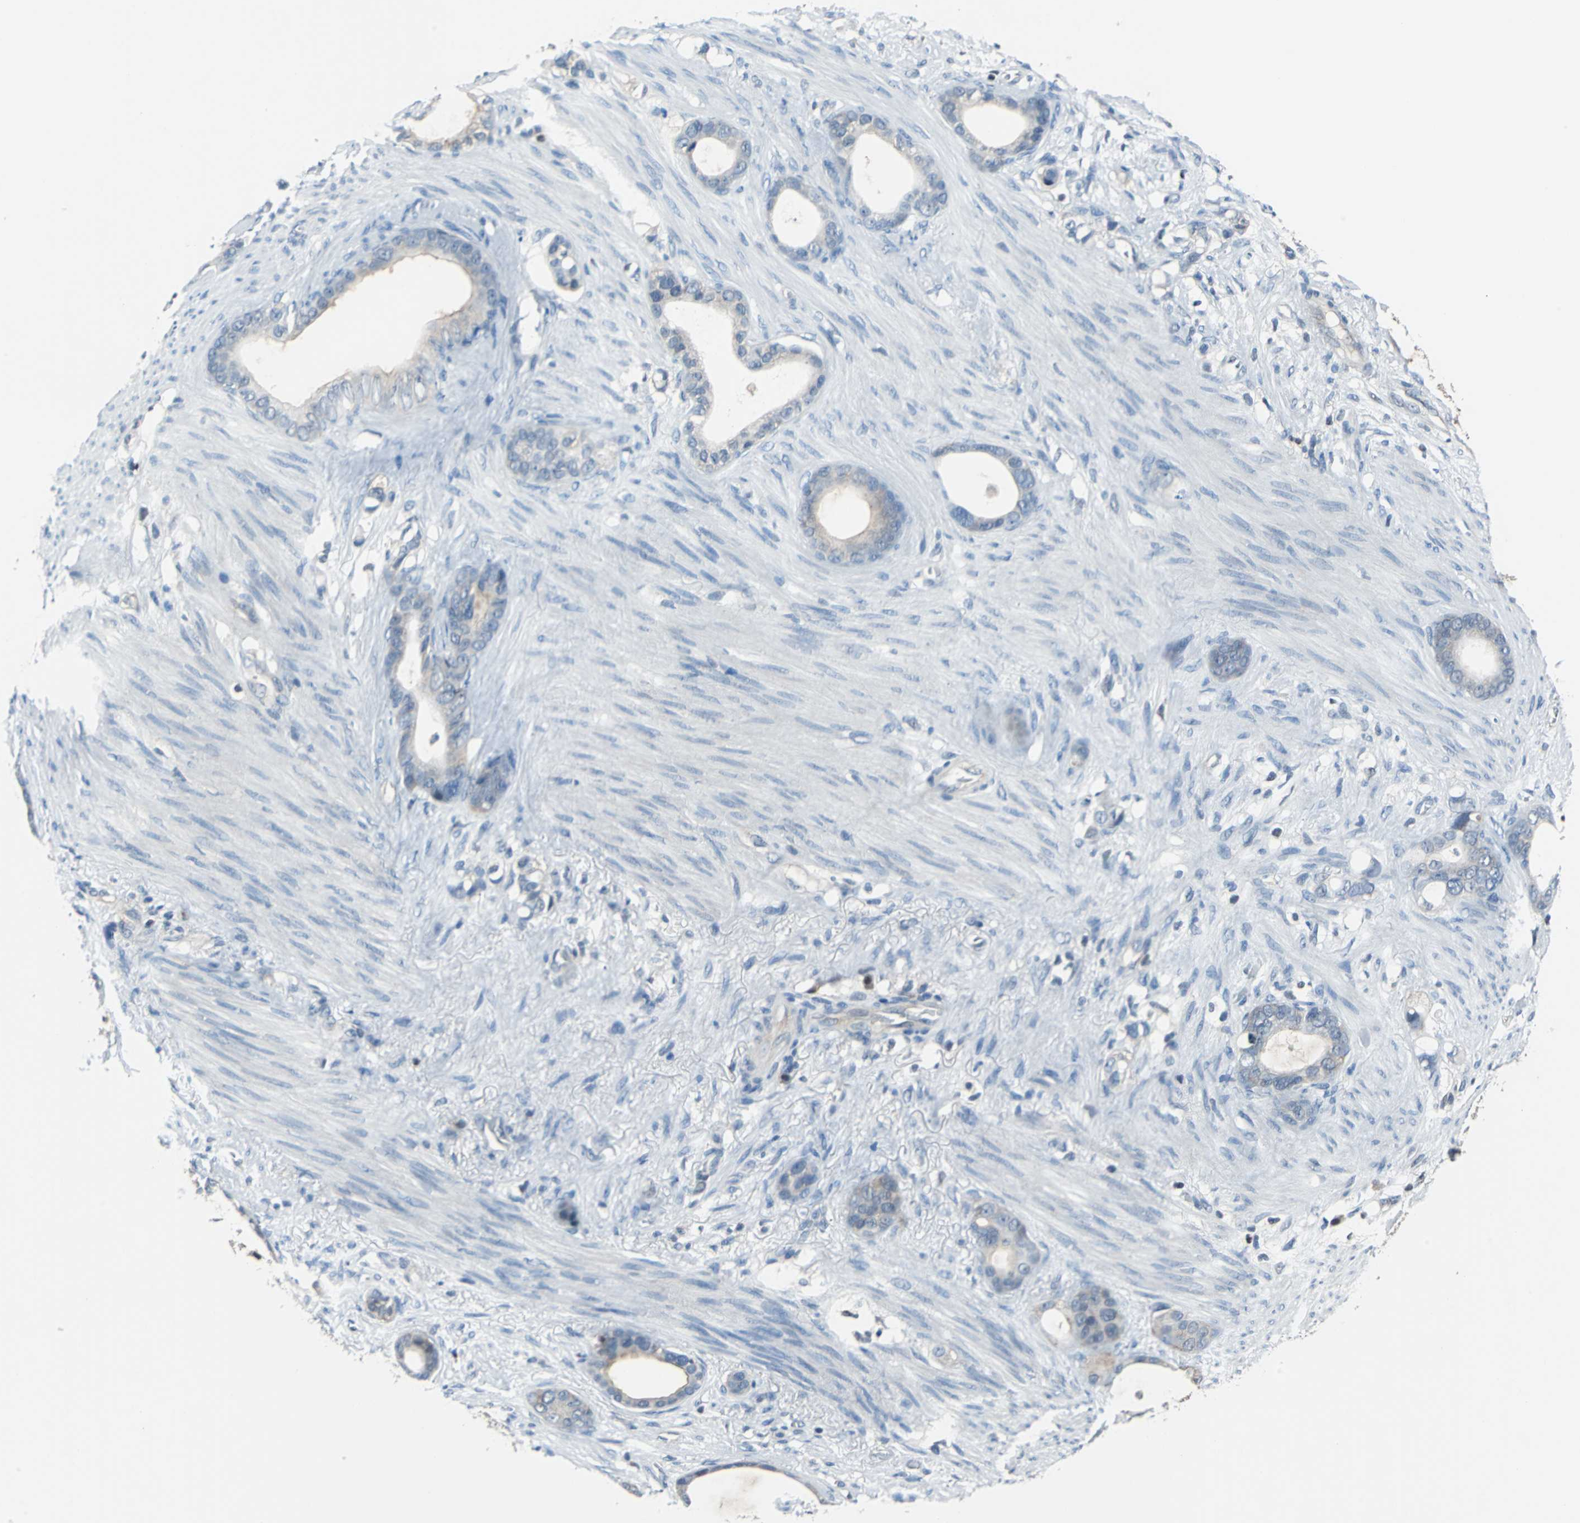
{"staining": {"intensity": "weak", "quantity": "25%-75%", "location": "cytoplasmic/membranous"}, "tissue": "stomach cancer", "cell_type": "Tumor cells", "image_type": "cancer", "snomed": [{"axis": "morphology", "description": "Adenocarcinoma, NOS"}, {"axis": "topography", "description": "Stomach"}], "caption": "Immunohistochemical staining of stomach cancer (adenocarcinoma) demonstrates low levels of weak cytoplasmic/membranous protein staining in approximately 25%-75% of tumor cells. (Brightfield microscopy of DAB IHC at high magnification).", "gene": "PSME1", "patient": {"sex": "female", "age": 75}}